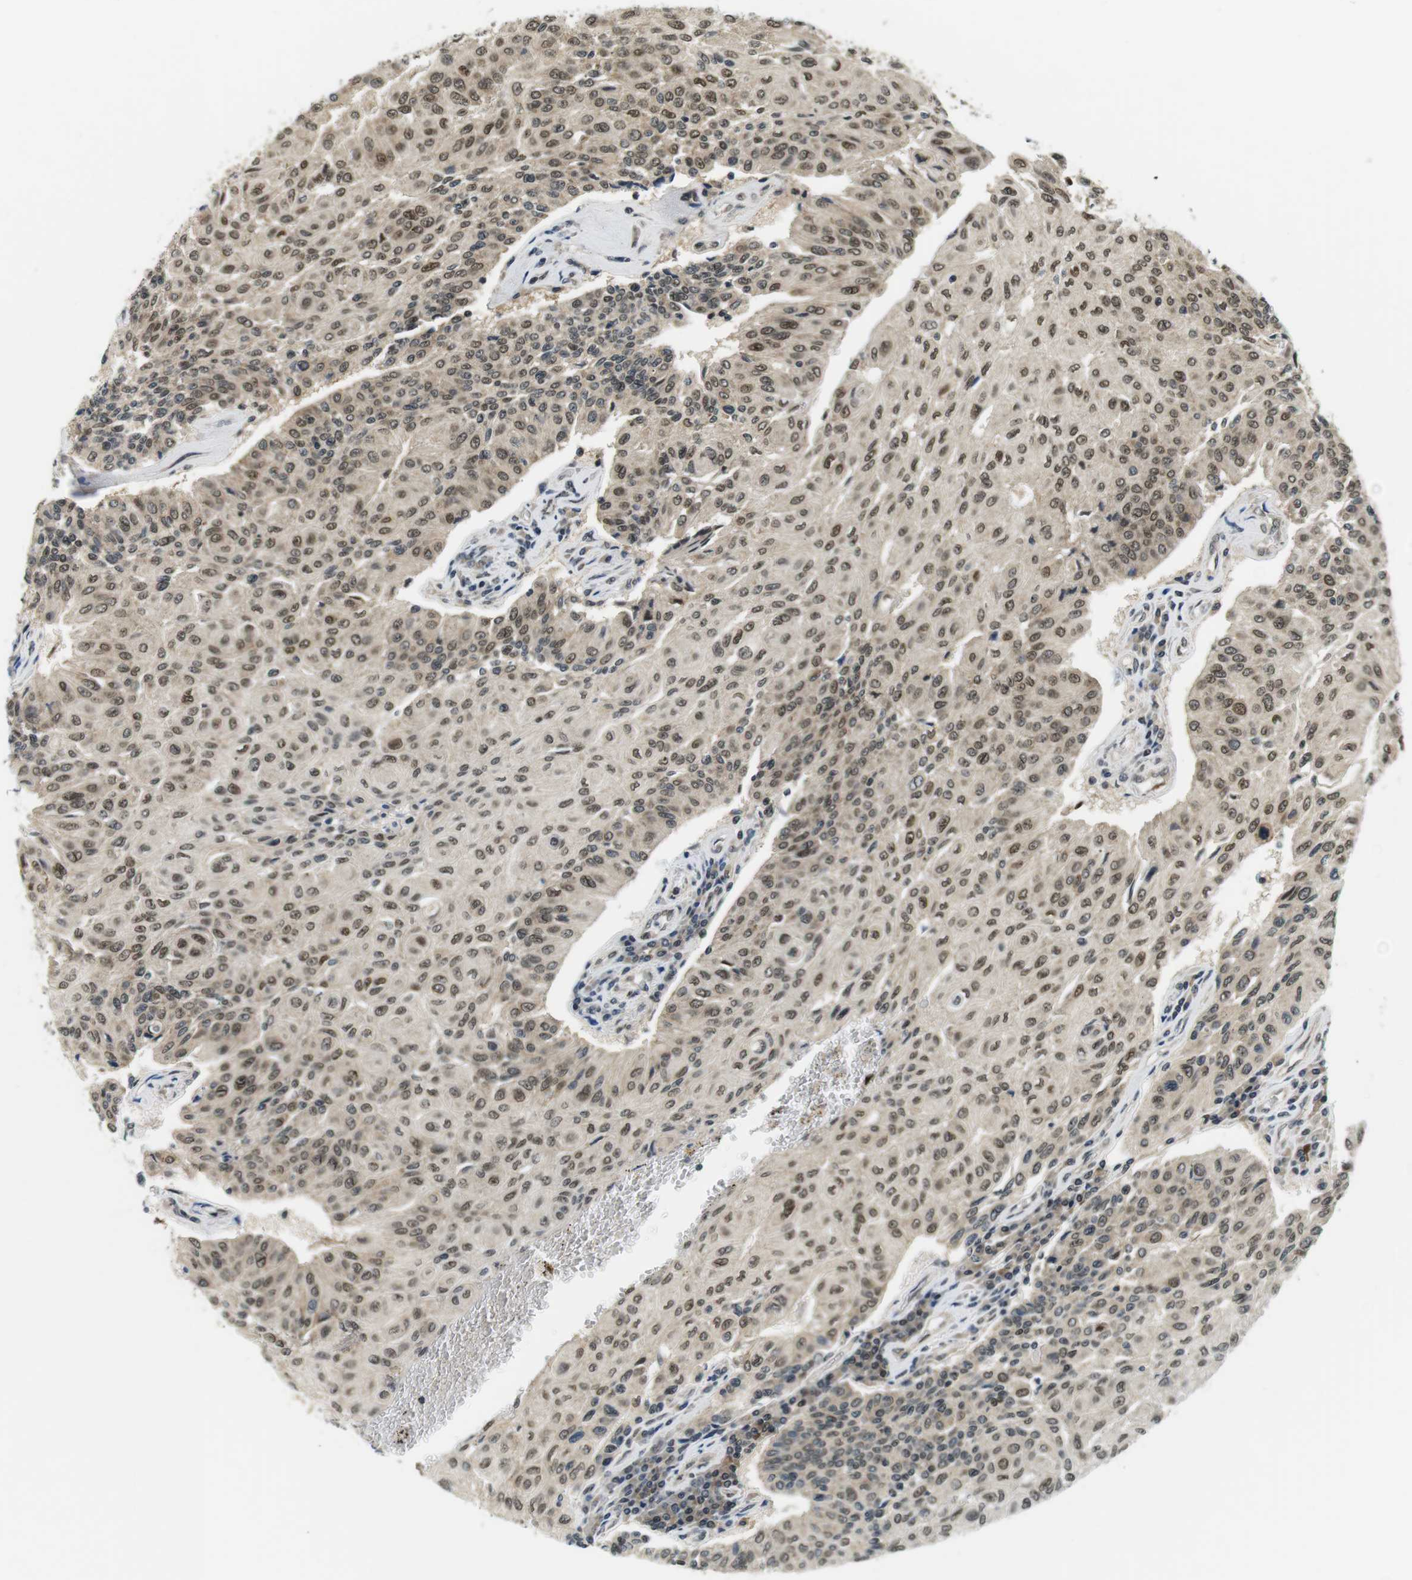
{"staining": {"intensity": "moderate", "quantity": ">75%", "location": "nuclear"}, "tissue": "urothelial cancer", "cell_type": "Tumor cells", "image_type": "cancer", "snomed": [{"axis": "morphology", "description": "Urothelial carcinoma, High grade"}, {"axis": "topography", "description": "Urinary bladder"}], "caption": "A brown stain highlights moderate nuclear positivity of a protein in human urothelial carcinoma (high-grade) tumor cells. The staining was performed using DAB (3,3'-diaminobenzidine), with brown indicating positive protein expression. Nuclei are stained blue with hematoxylin.", "gene": "CSNK2B", "patient": {"sex": "male", "age": 66}}